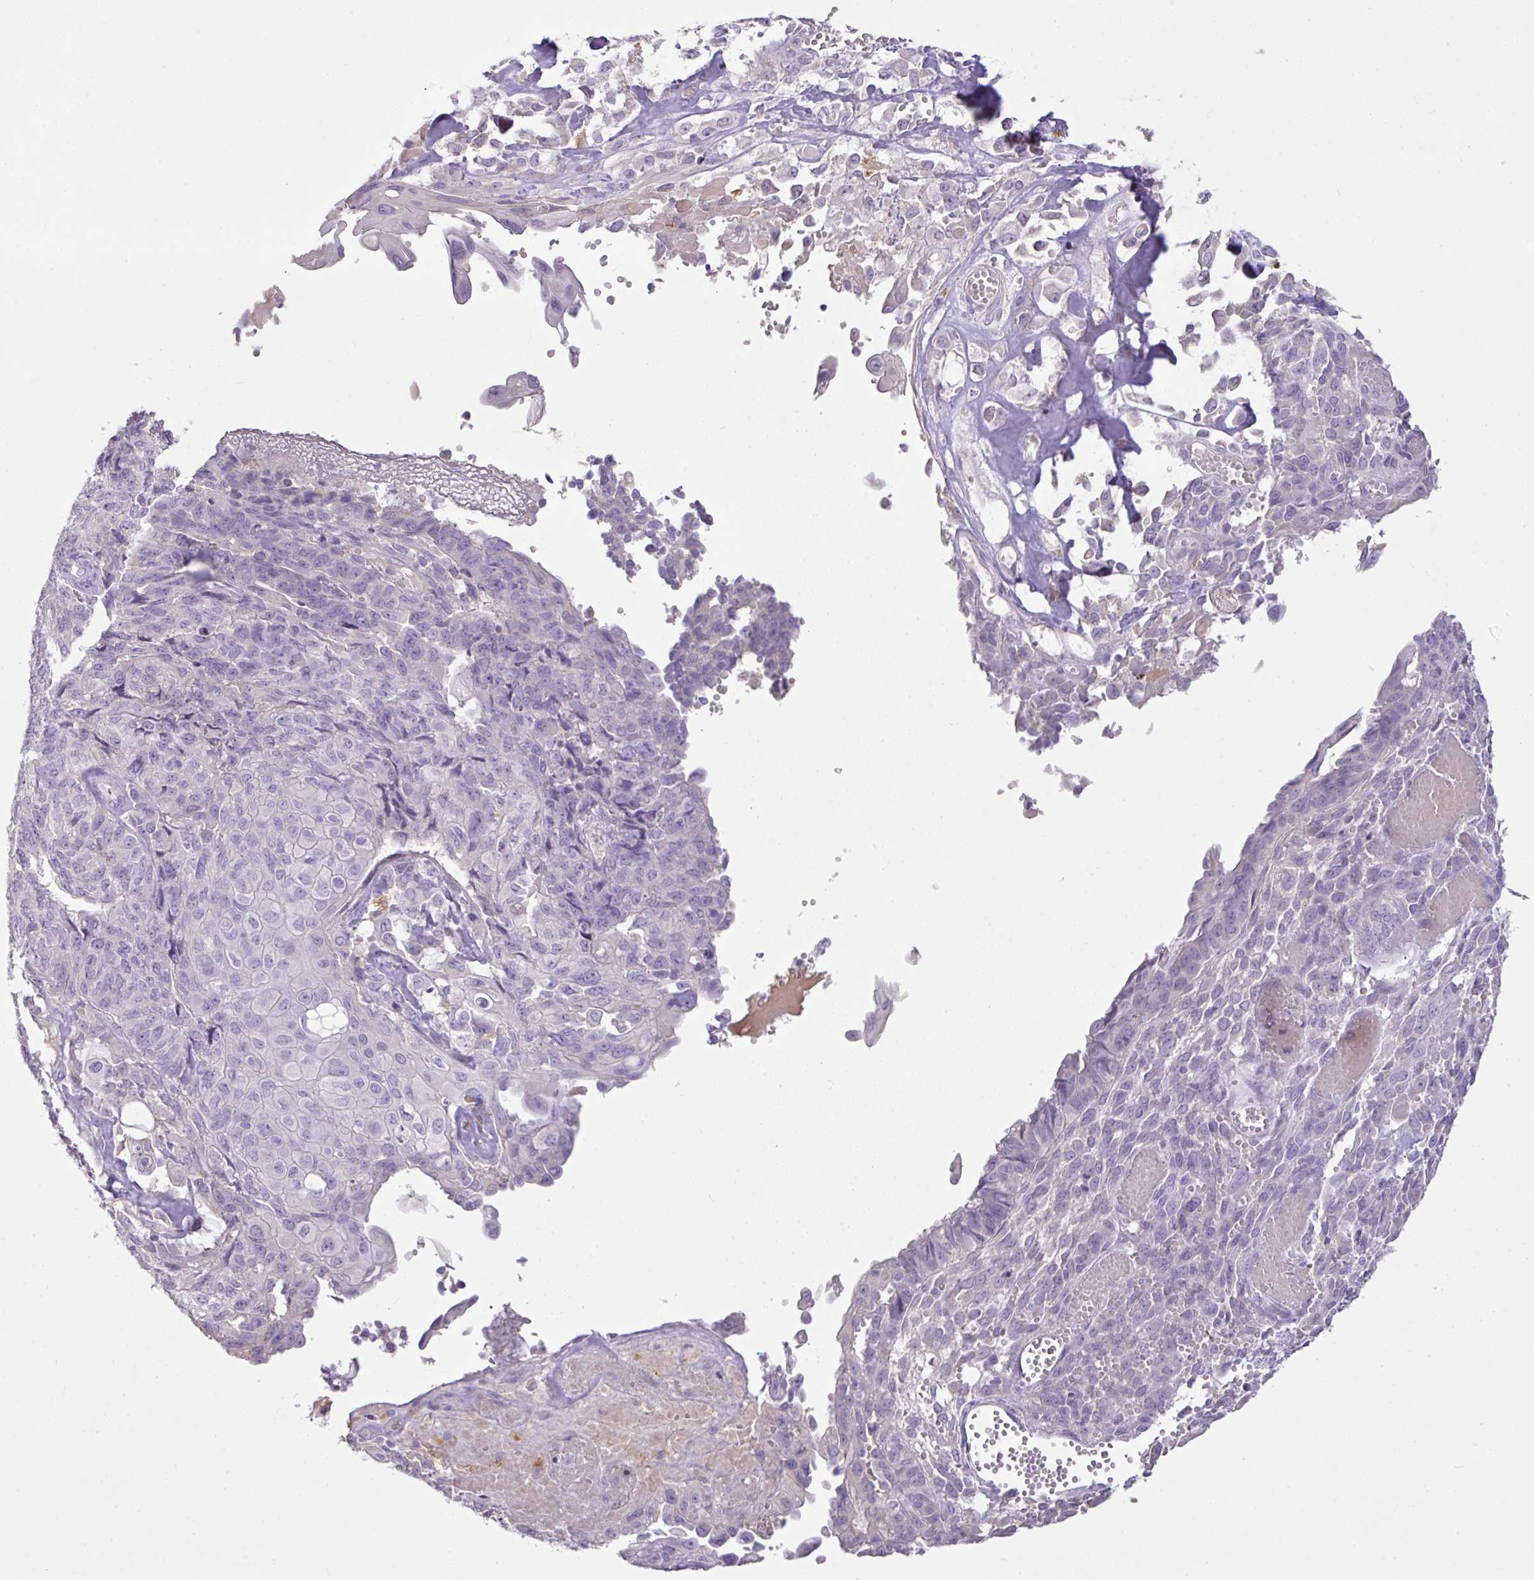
{"staining": {"intensity": "negative", "quantity": "none", "location": "none"}, "tissue": "endometrial cancer", "cell_type": "Tumor cells", "image_type": "cancer", "snomed": [{"axis": "morphology", "description": "Adenocarcinoma, NOS"}, {"axis": "topography", "description": "Endometrium"}], "caption": "Protein analysis of adenocarcinoma (endometrial) demonstrates no significant staining in tumor cells. (DAB (3,3'-diaminobenzidine) immunohistochemistry (IHC), high magnification).", "gene": "OR6C6", "patient": {"sex": "female", "age": 32}}